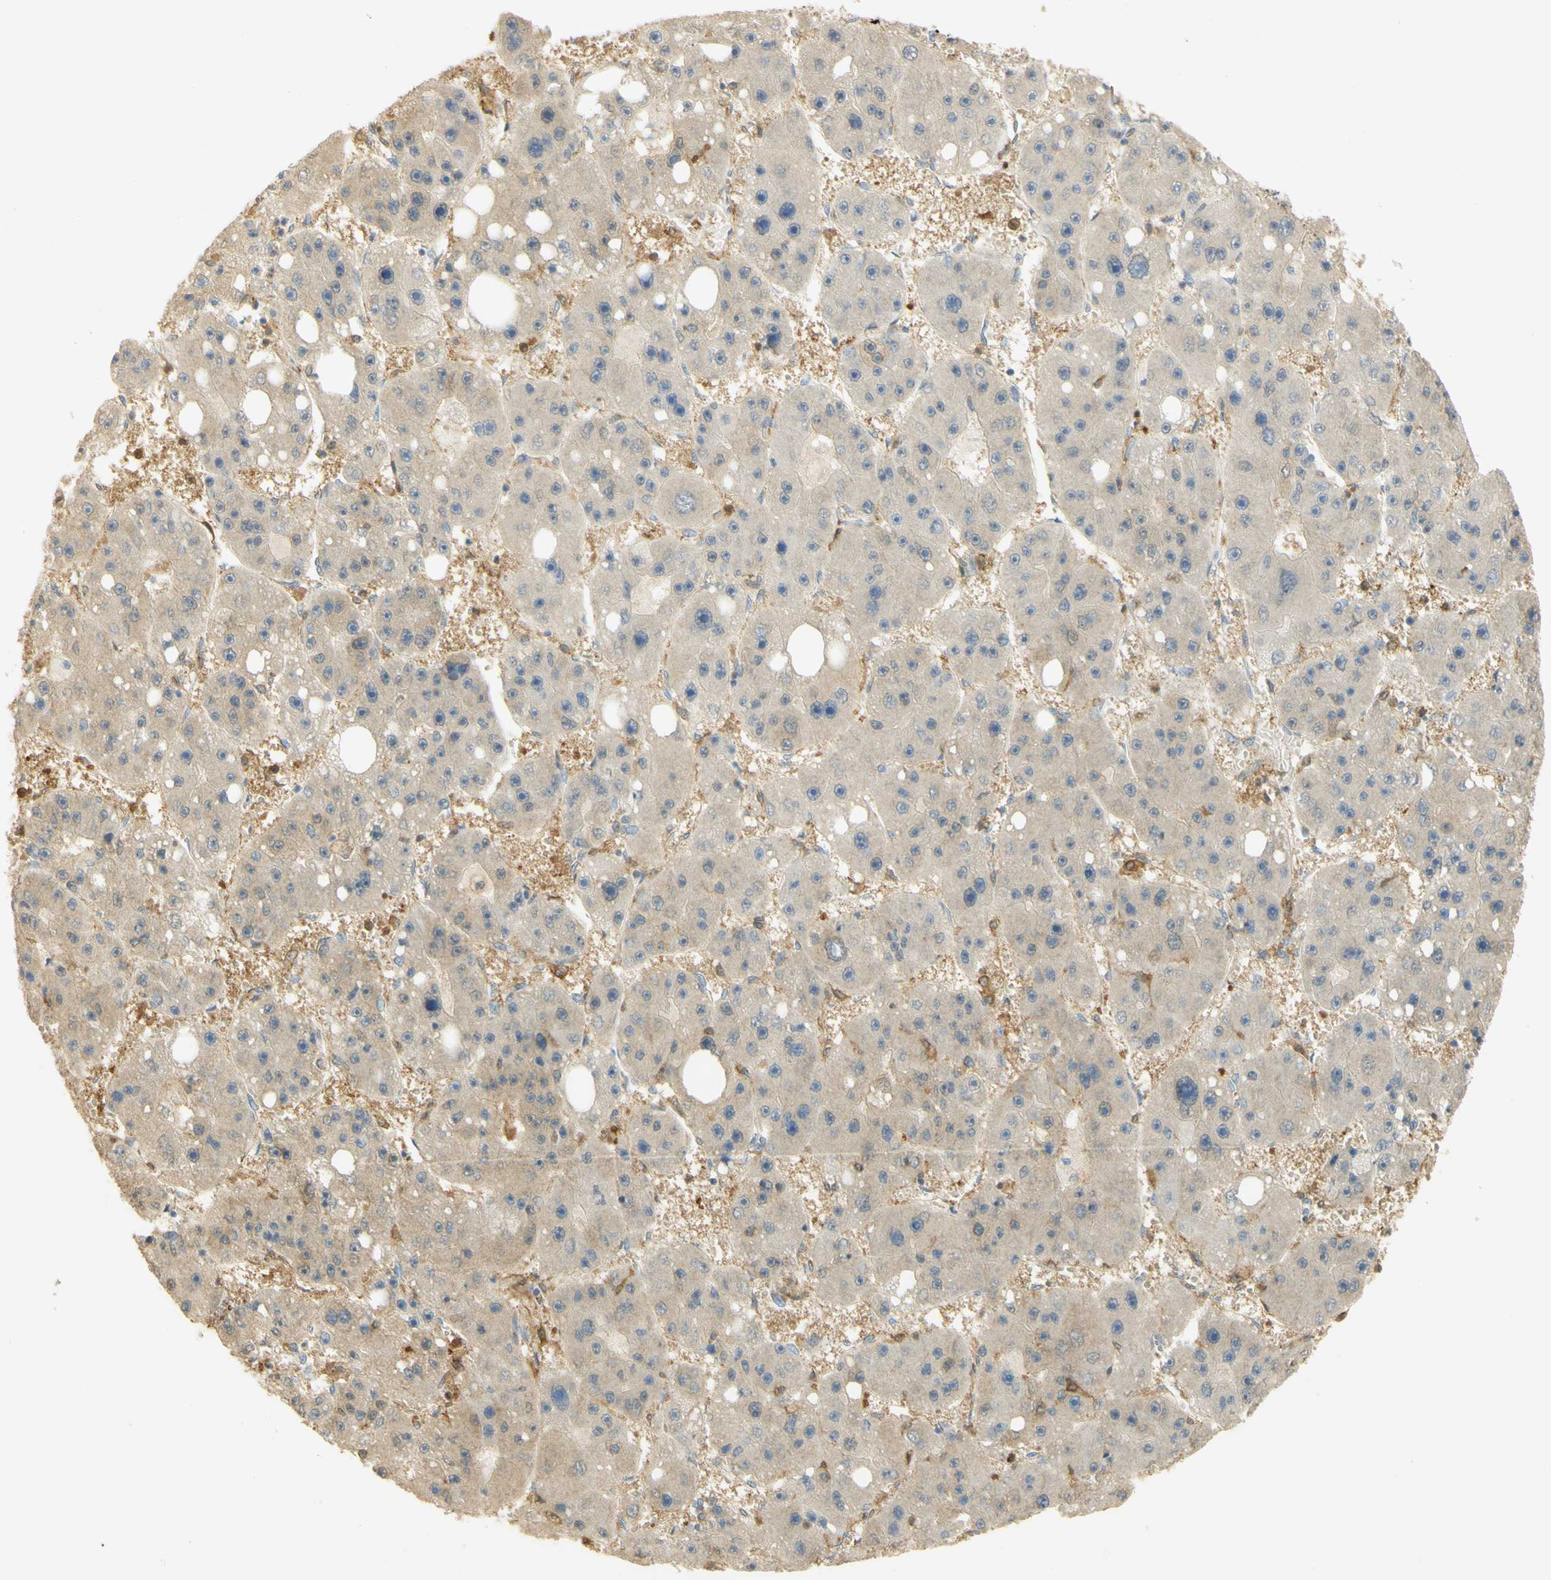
{"staining": {"intensity": "weak", "quantity": ">75%", "location": "cytoplasmic/membranous"}, "tissue": "liver cancer", "cell_type": "Tumor cells", "image_type": "cancer", "snomed": [{"axis": "morphology", "description": "Carcinoma, Hepatocellular, NOS"}, {"axis": "topography", "description": "Liver"}], "caption": "DAB immunohistochemical staining of human hepatocellular carcinoma (liver) exhibits weak cytoplasmic/membranous protein positivity in about >75% of tumor cells.", "gene": "PAK1", "patient": {"sex": "female", "age": 61}}